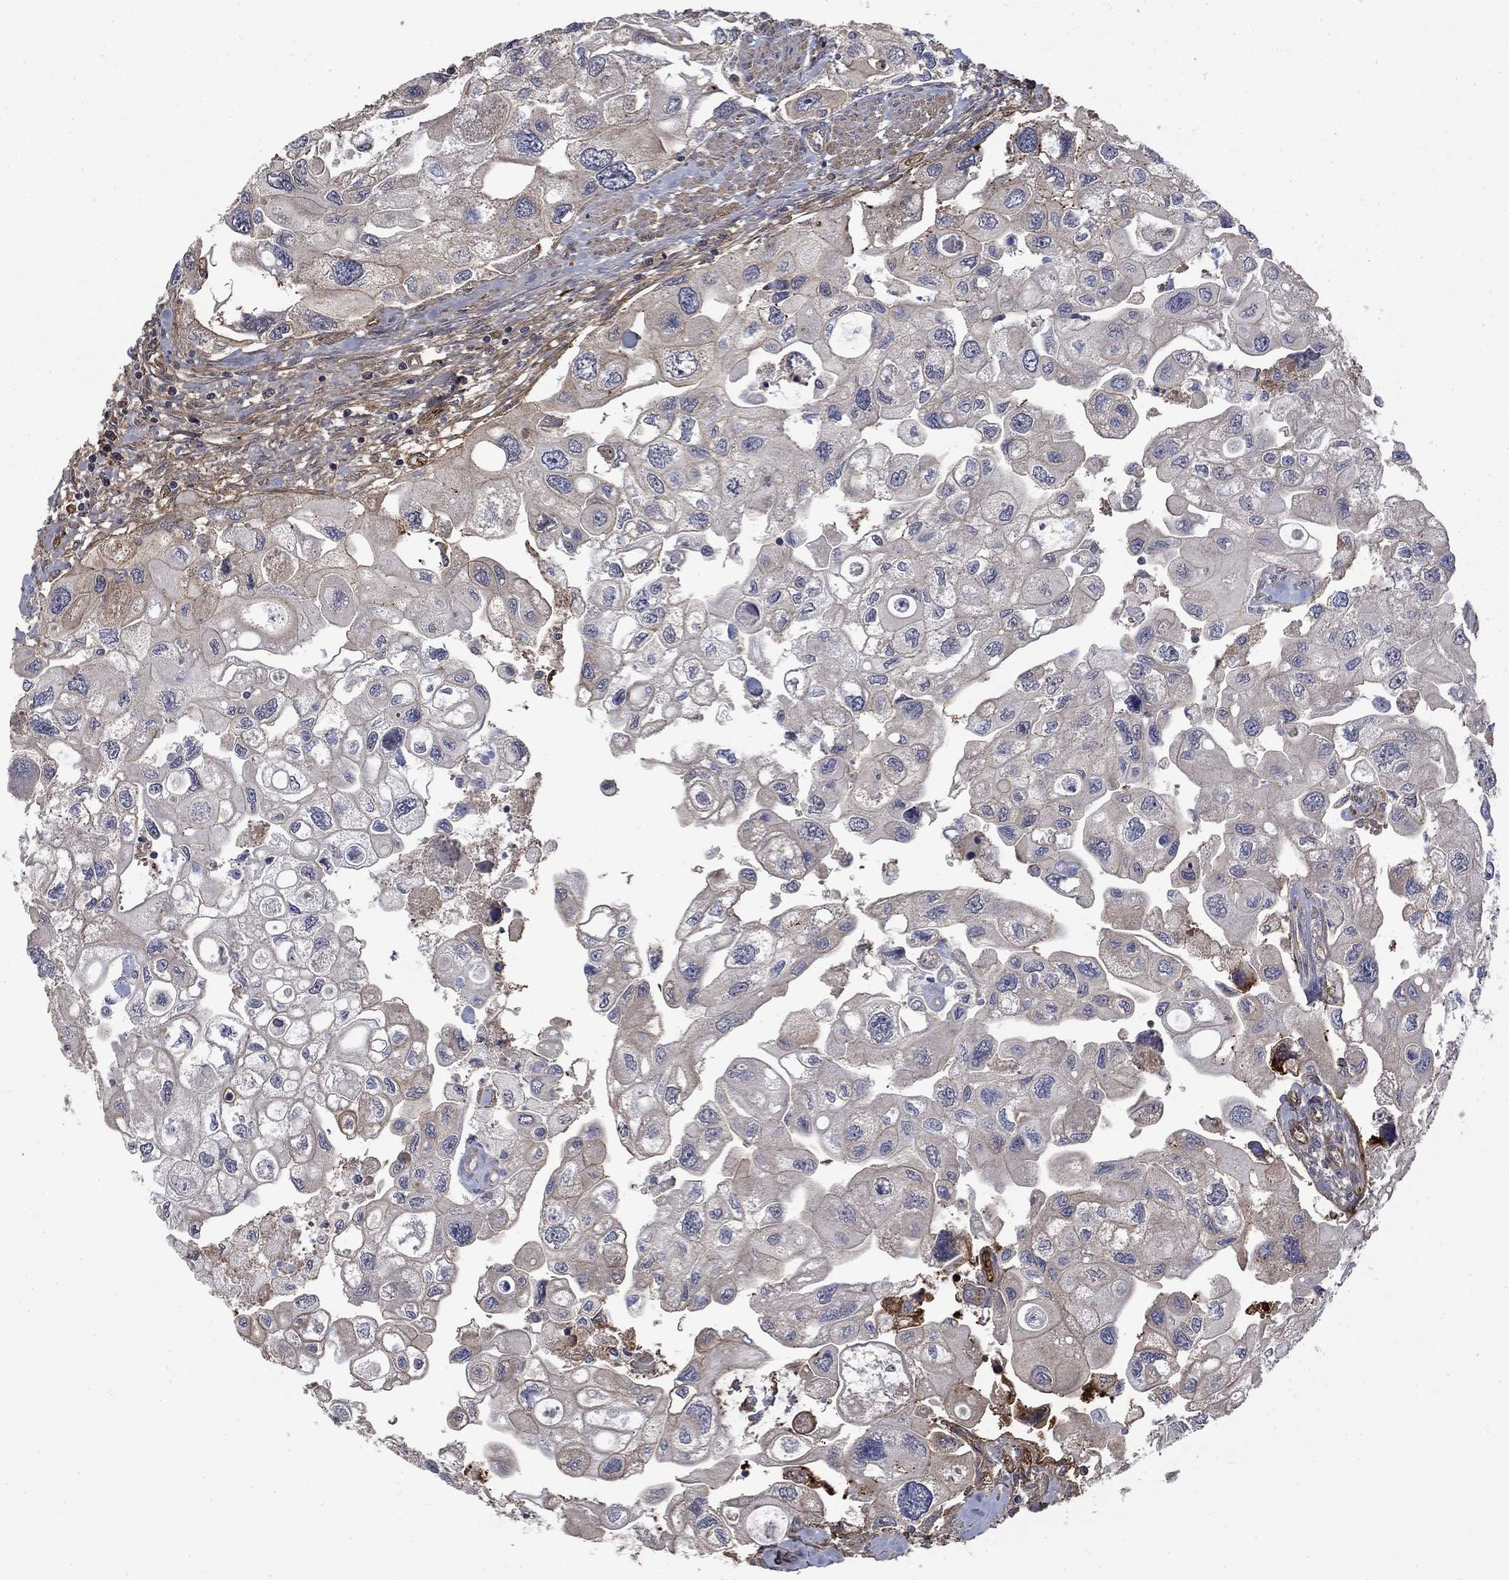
{"staining": {"intensity": "negative", "quantity": "none", "location": "none"}, "tissue": "urothelial cancer", "cell_type": "Tumor cells", "image_type": "cancer", "snomed": [{"axis": "morphology", "description": "Urothelial carcinoma, High grade"}, {"axis": "topography", "description": "Urinary bladder"}], "caption": "Image shows no protein positivity in tumor cells of urothelial carcinoma (high-grade) tissue.", "gene": "VCAN", "patient": {"sex": "male", "age": 59}}